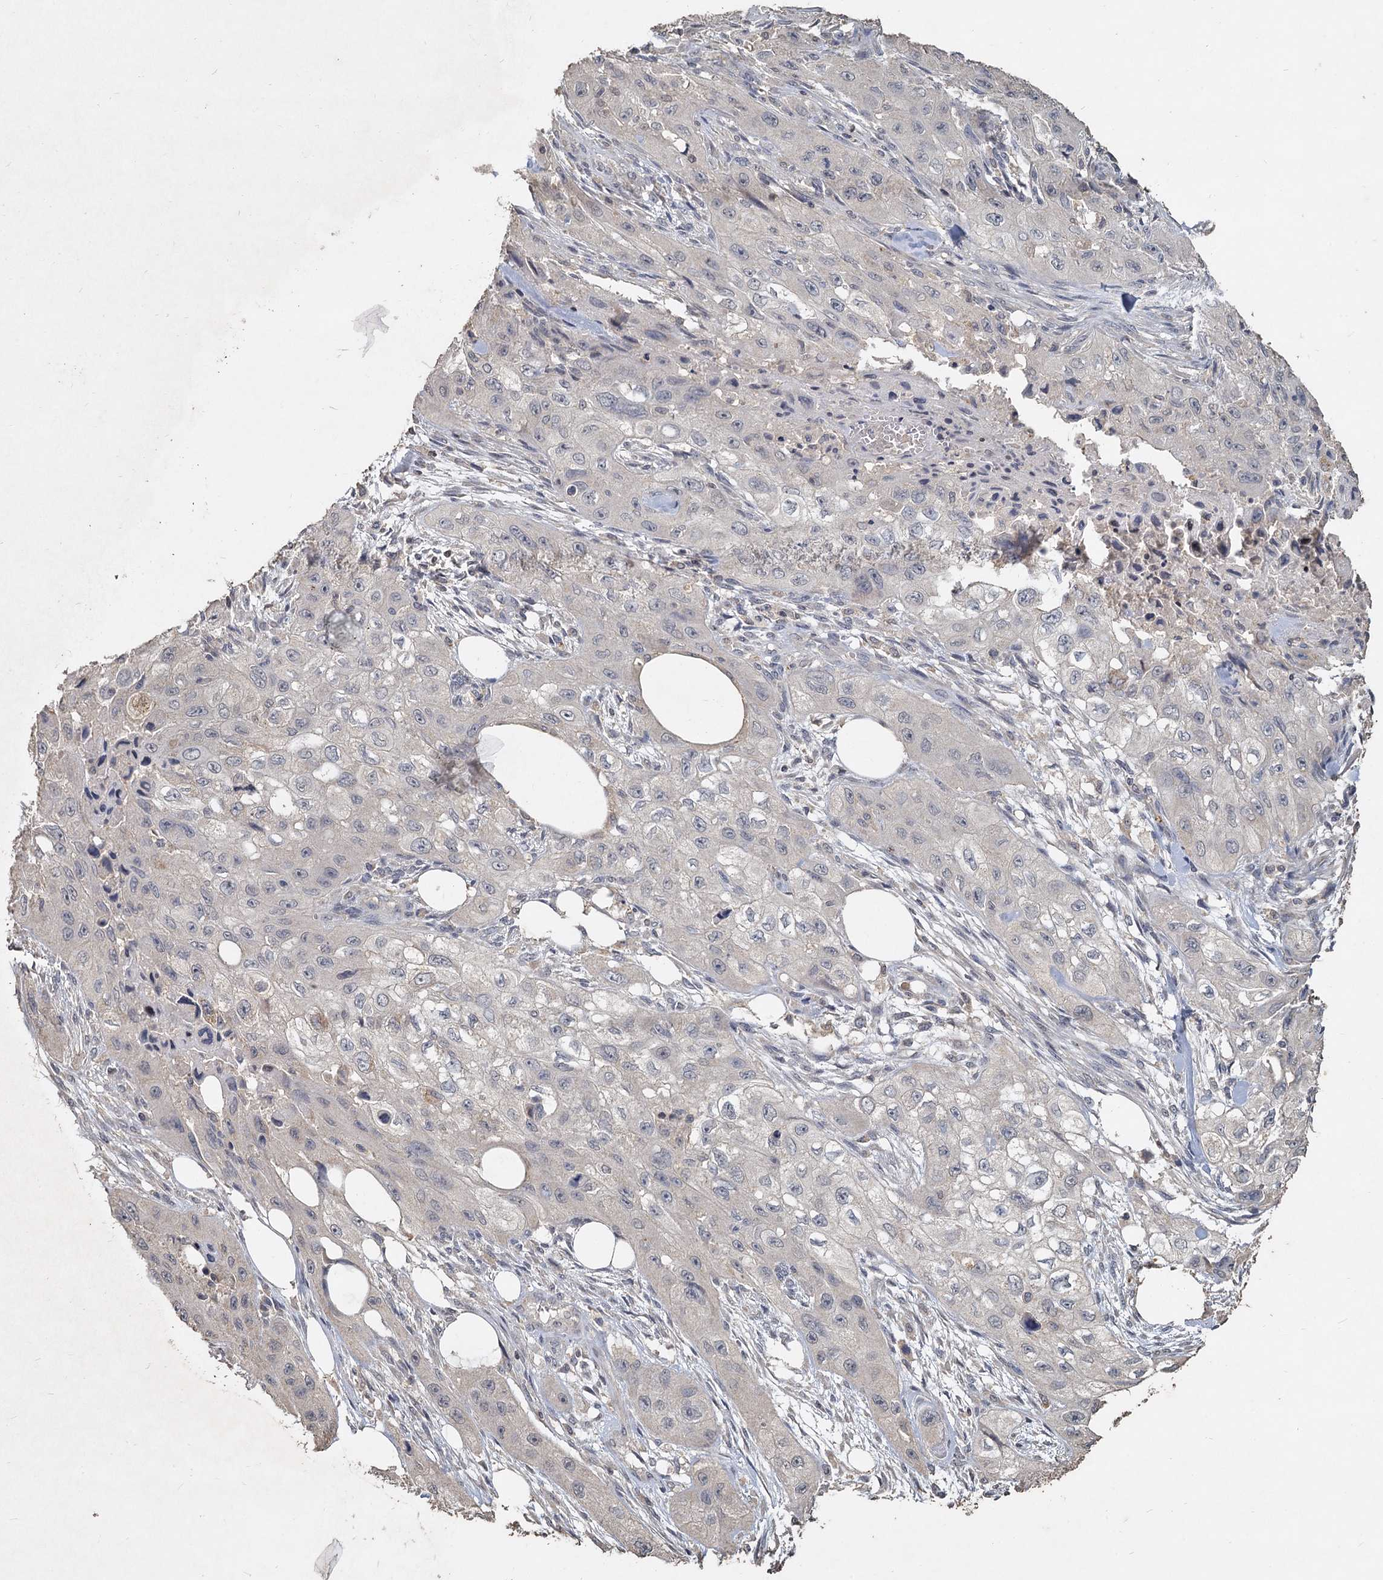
{"staining": {"intensity": "negative", "quantity": "none", "location": "none"}, "tissue": "skin cancer", "cell_type": "Tumor cells", "image_type": "cancer", "snomed": [{"axis": "morphology", "description": "Squamous cell carcinoma, NOS"}, {"axis": "topography", "description": "Skin"}, {"axis": "topography", "description": "Subcutis"}], "caption": "This is an IHC image of human skin cancer. There is no staining in tumor cells.", "gene": "CCDC61", "patient": {"sex": "male", "age": 73}}